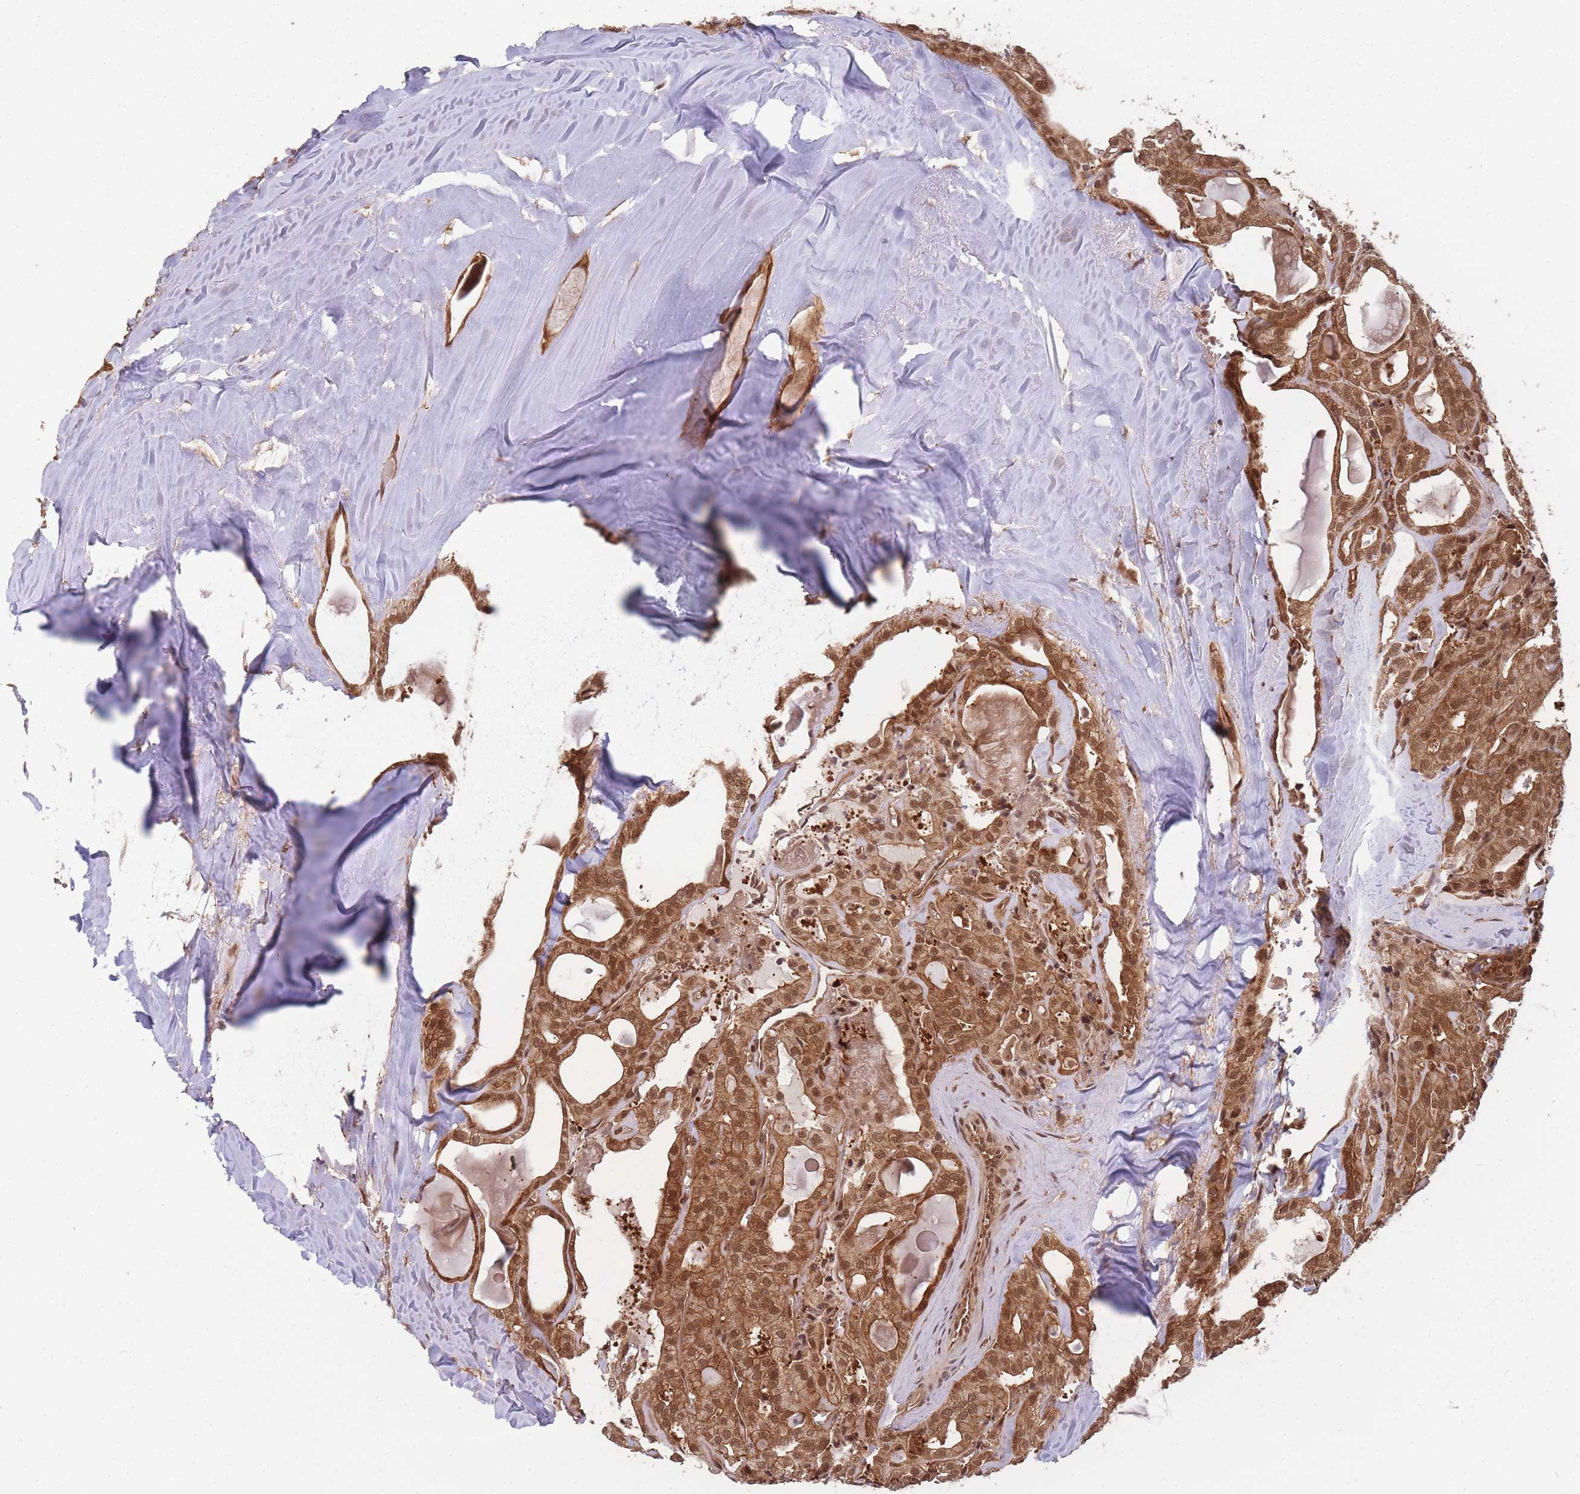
{"staining": {"intensity": "moderate", "quantity": ">75%", "location": "cytoplasmic/membranous,nuclear"}, "tissue": "thyroid cancer", "cell_type": "Tumor cells", "image_type": "cancer", "snomed": [{"axis": "morphology", "description": "Papillary adenocarcinoma, NOS"}, {"axis": "topography", "description": "Thyroid gland"}], "caption": "Moderate cytoplasmic/membranous and nuclear protein positivity is present in about >75% of tumor cells in thyroid cancer (papillary adenocarcinoma).", "gene": "PPP6R3", "patient": {"sex": "male", "age": 52}}